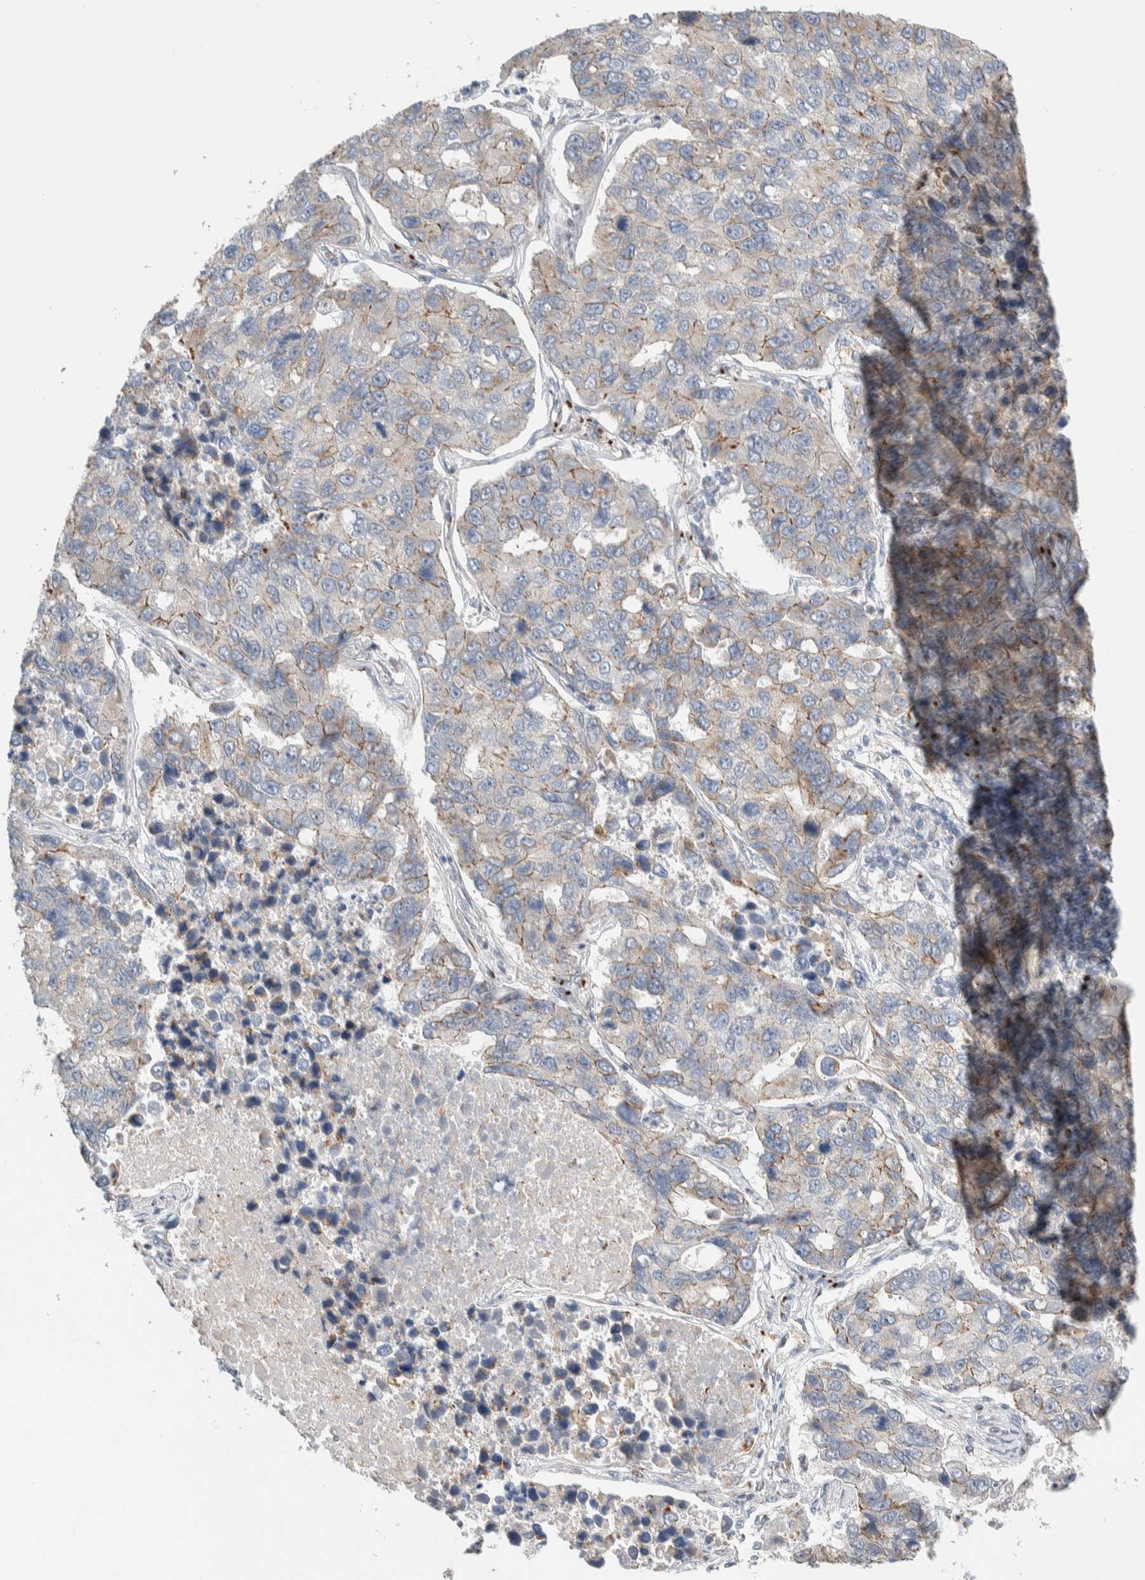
{"staining": {"intensity": "moderate", "quantity": "<25%", "location": "cytoplasmic/membranous"}, "tissue": "lung cancer", "cell_type": "Tumor cells", "image_type": "cancer", "snomed": [{"axis": "morphology", "description": "Adenocarcinoma, NOS"}, {"axis": "topography", "description": "Lung"}], "caption": "Moderate cytoplasmic/membranous positivity for a protein is identified in about <25% of tumor cells of lung adenocarcinoma using immunohistochemistry (IHC).", "gene": "SLC38A10", "patient": {"sex": "male", "age": 64}}